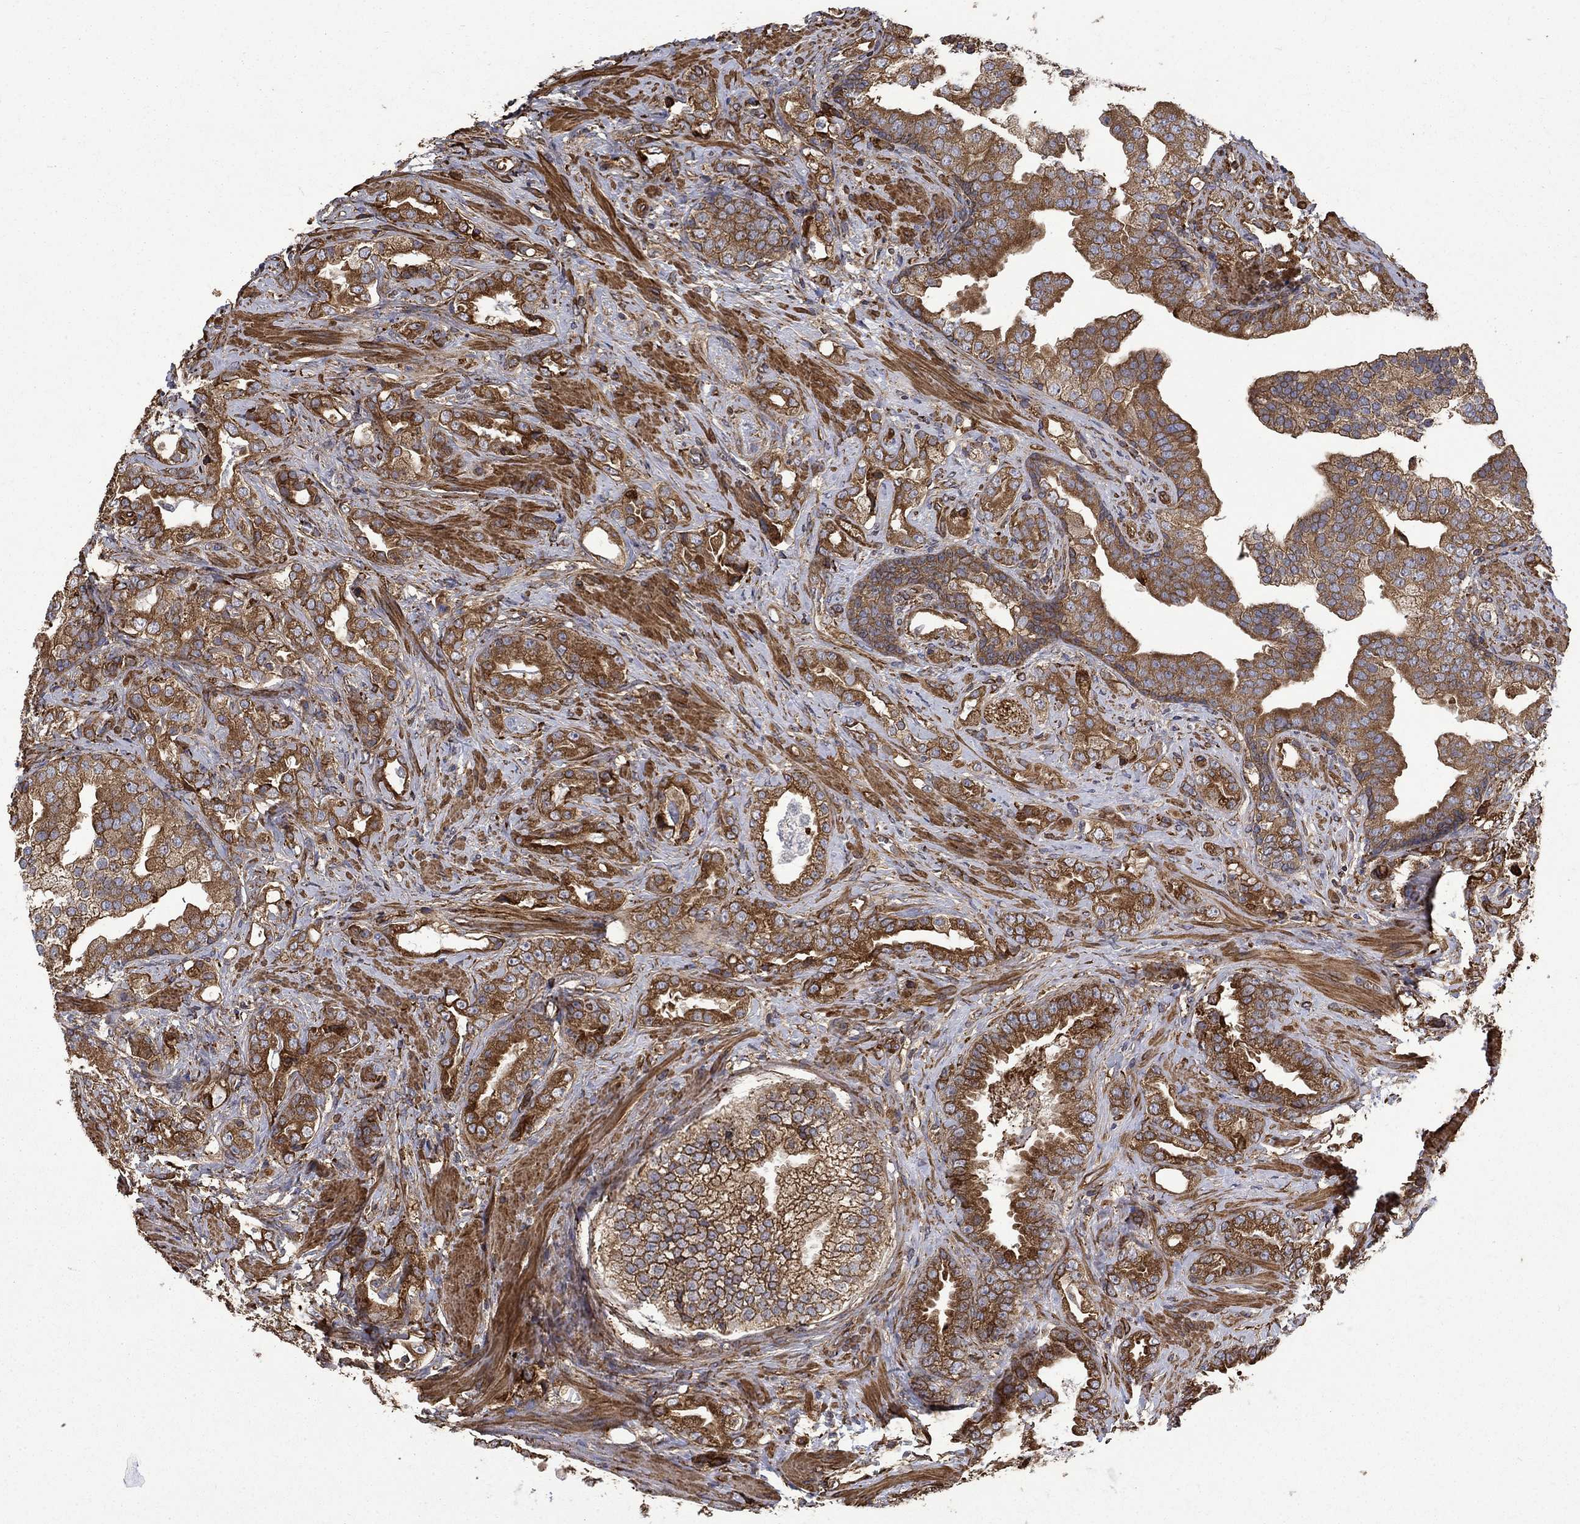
{"staining": {"intensity": "moderate", "quantity": ">75%", "location": "cytoplasmic/membranous"}, "tissue": "prostate cancer", "cell_type": "Tumor cells", "image_type": "cancer", "snomed": [{"axis": "morphology", "description": "Adenocarcinoma, NOS"}, {"axis": "topography", "description": "Prostate"}], "caption": "Prostate adenocarcinoma was stained to show a protein in brown. There is medium levels of moderate cytoplasmic/membranous positivity in about >75% of tumor cells. (DAB (3,3'-diaminobenzidine) IHC with brightfield microscopy, high magnification).", "gene": "CUTC", "patient": {"sex": "male", "age": 57}}